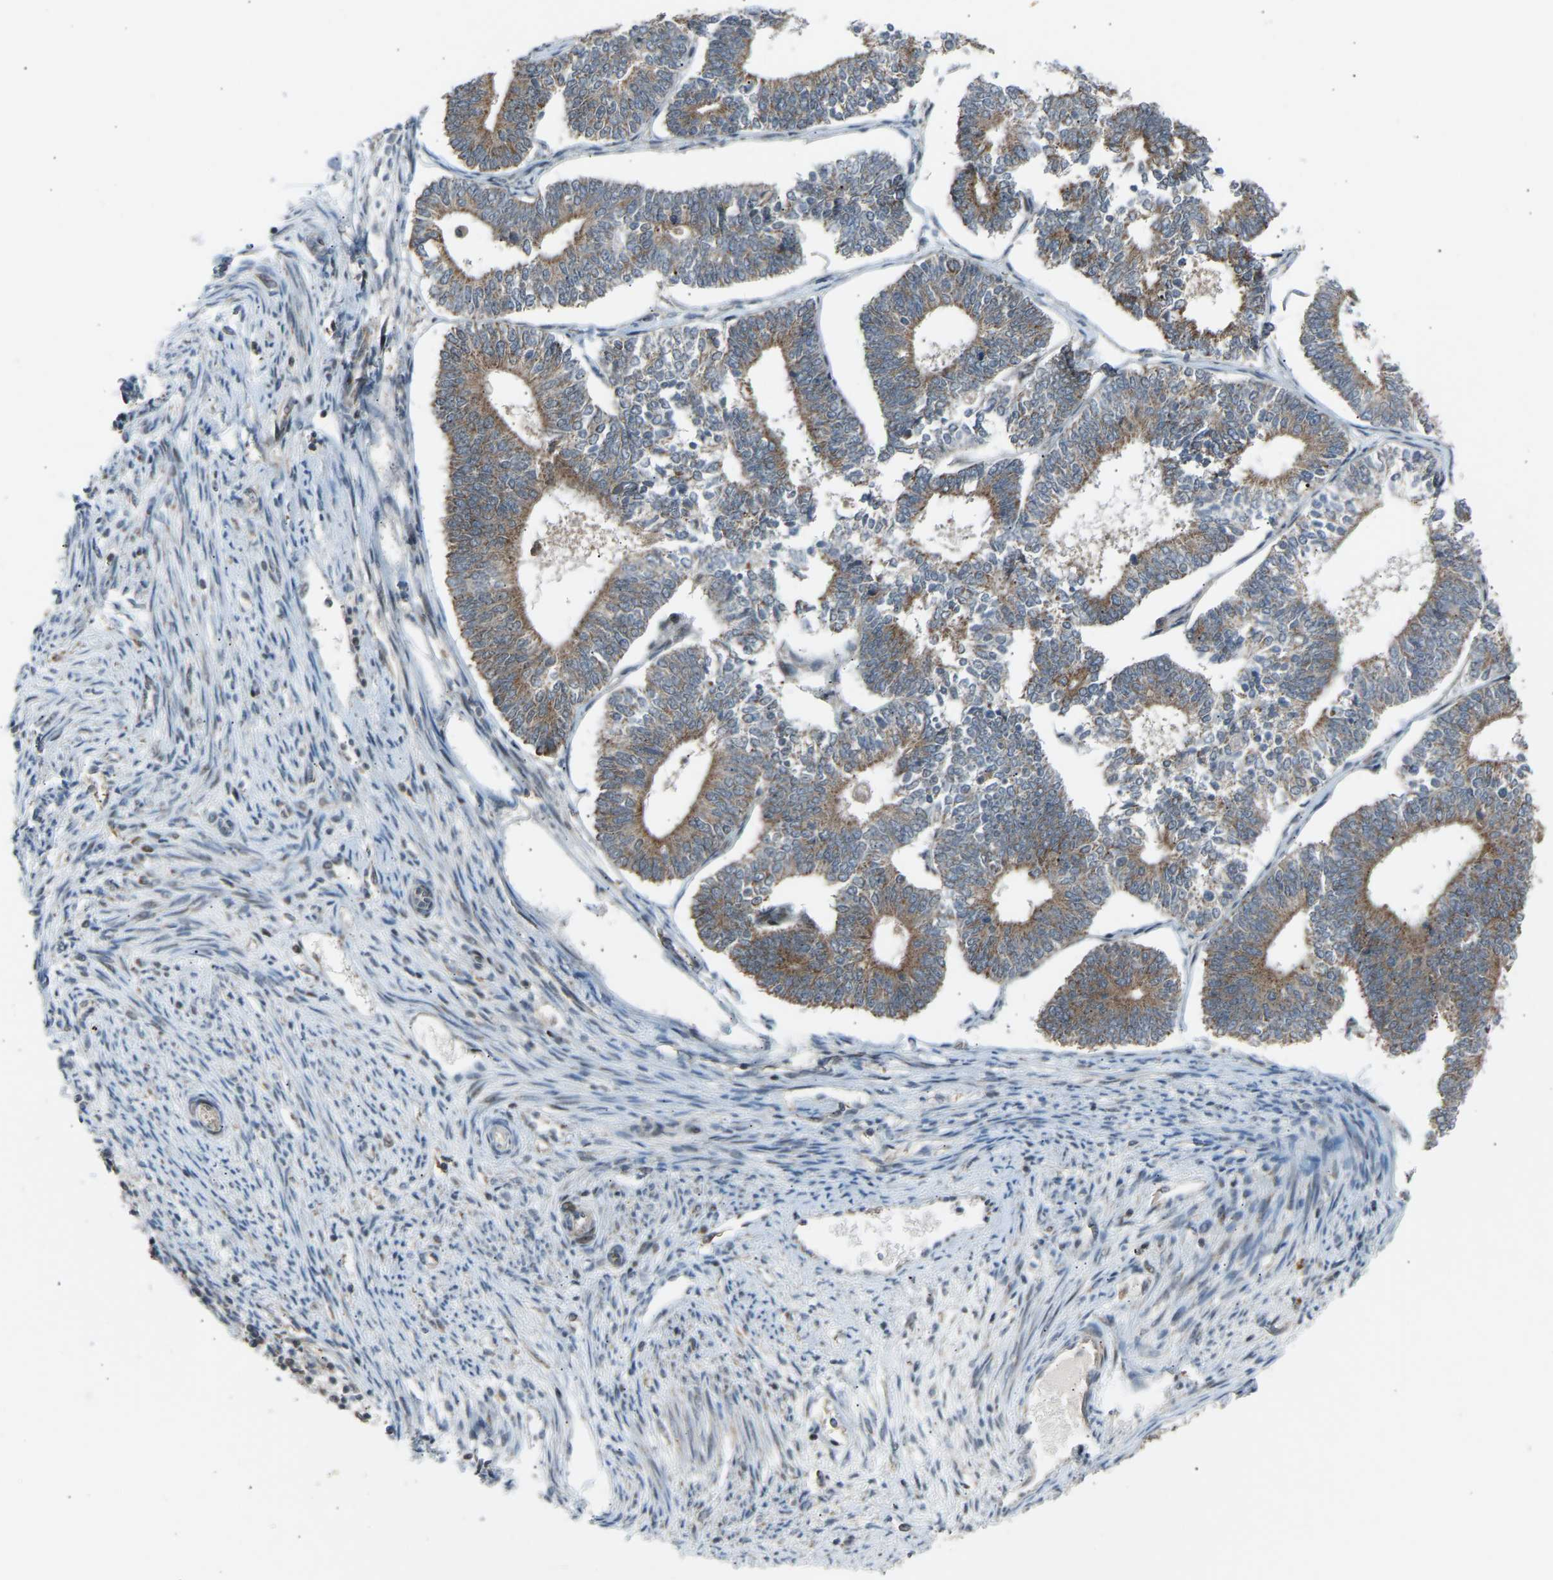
{"staining": {"intensity": "moderate", "quantity": "25%-75%", "location": "cytoplasmic/membranous"}, "tissue": "endometrial cancer", "cell_type": "Tumor cells", "image_type": "cancer", "snomed": [{"axis": "morphology", "description": "Adenocarcinoma, NOS"}, {"axis": "topography", "description": "Endometrium"}], "caption": "Protein positivity by immunohistochemistry reveals moderate cytoplasmic/membranous staining in about 25%-75% of tumor cells in endometrial cancer.", "gene": "SLIRP", "patient": {"sex": "female", "age": 70}}